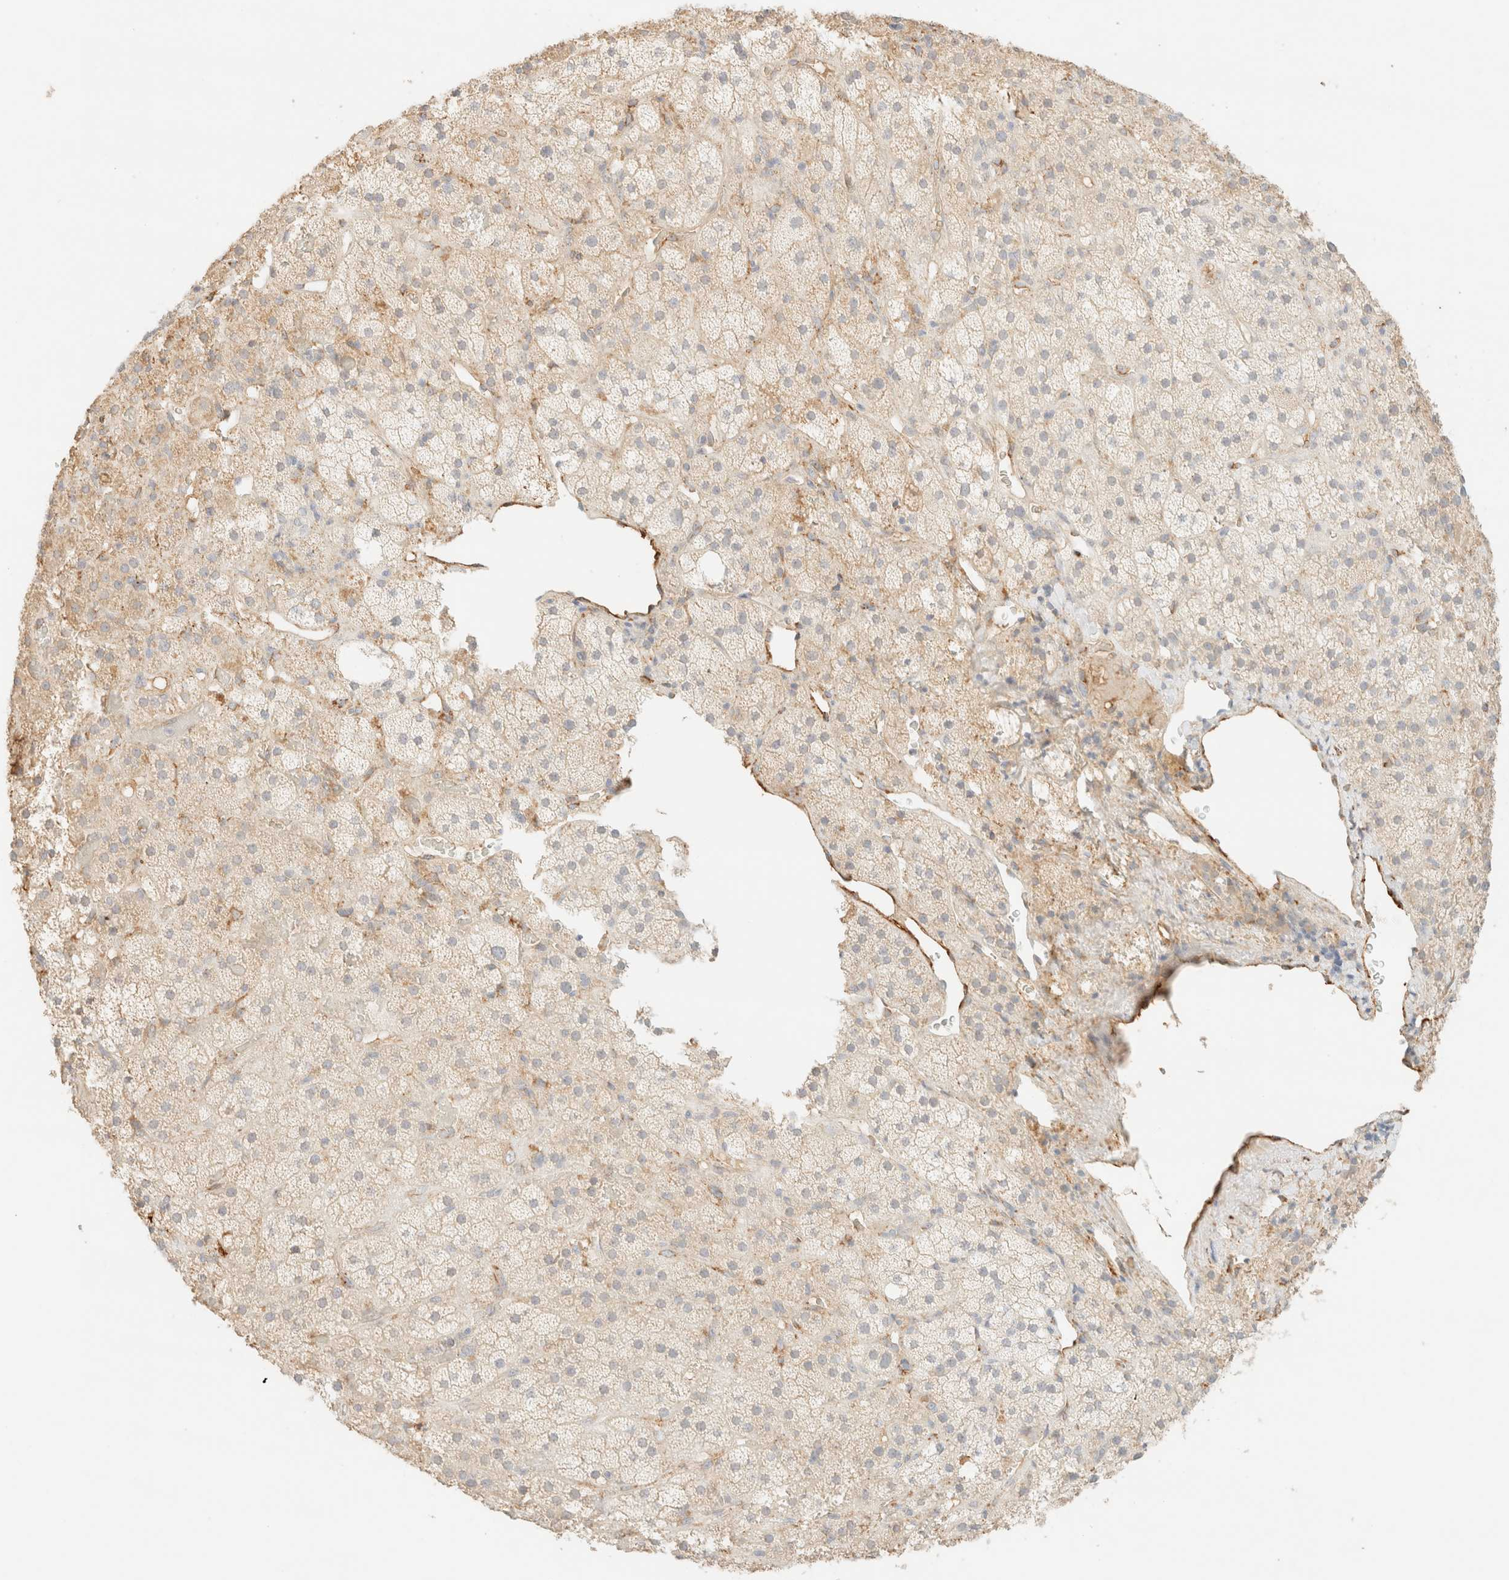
{"staining": {"intensity": "weak", "quantity": "<25%", "location": "cytoplasmic/membranous"}, "tissue": "adrenal gland", "cell_type": "Glandular cells", "image_type": "normal", "snomed": [{"axis": "morphology", "description": "Normal tissue, NOS"}, {"axis": "topography", "description": "Adrenal gland"}], "caption": "The immunohistochemistry (IHC) image has no significant expression in glandular cells of adrenal gland. The staining was performed using DAB to visualize the protein expression in brown, while the nuclei were stained in blue with hematoxylin (Magnification: 20x).", "gene": "SPARCL1", "patient": {"sex": "male", "age": 57}}